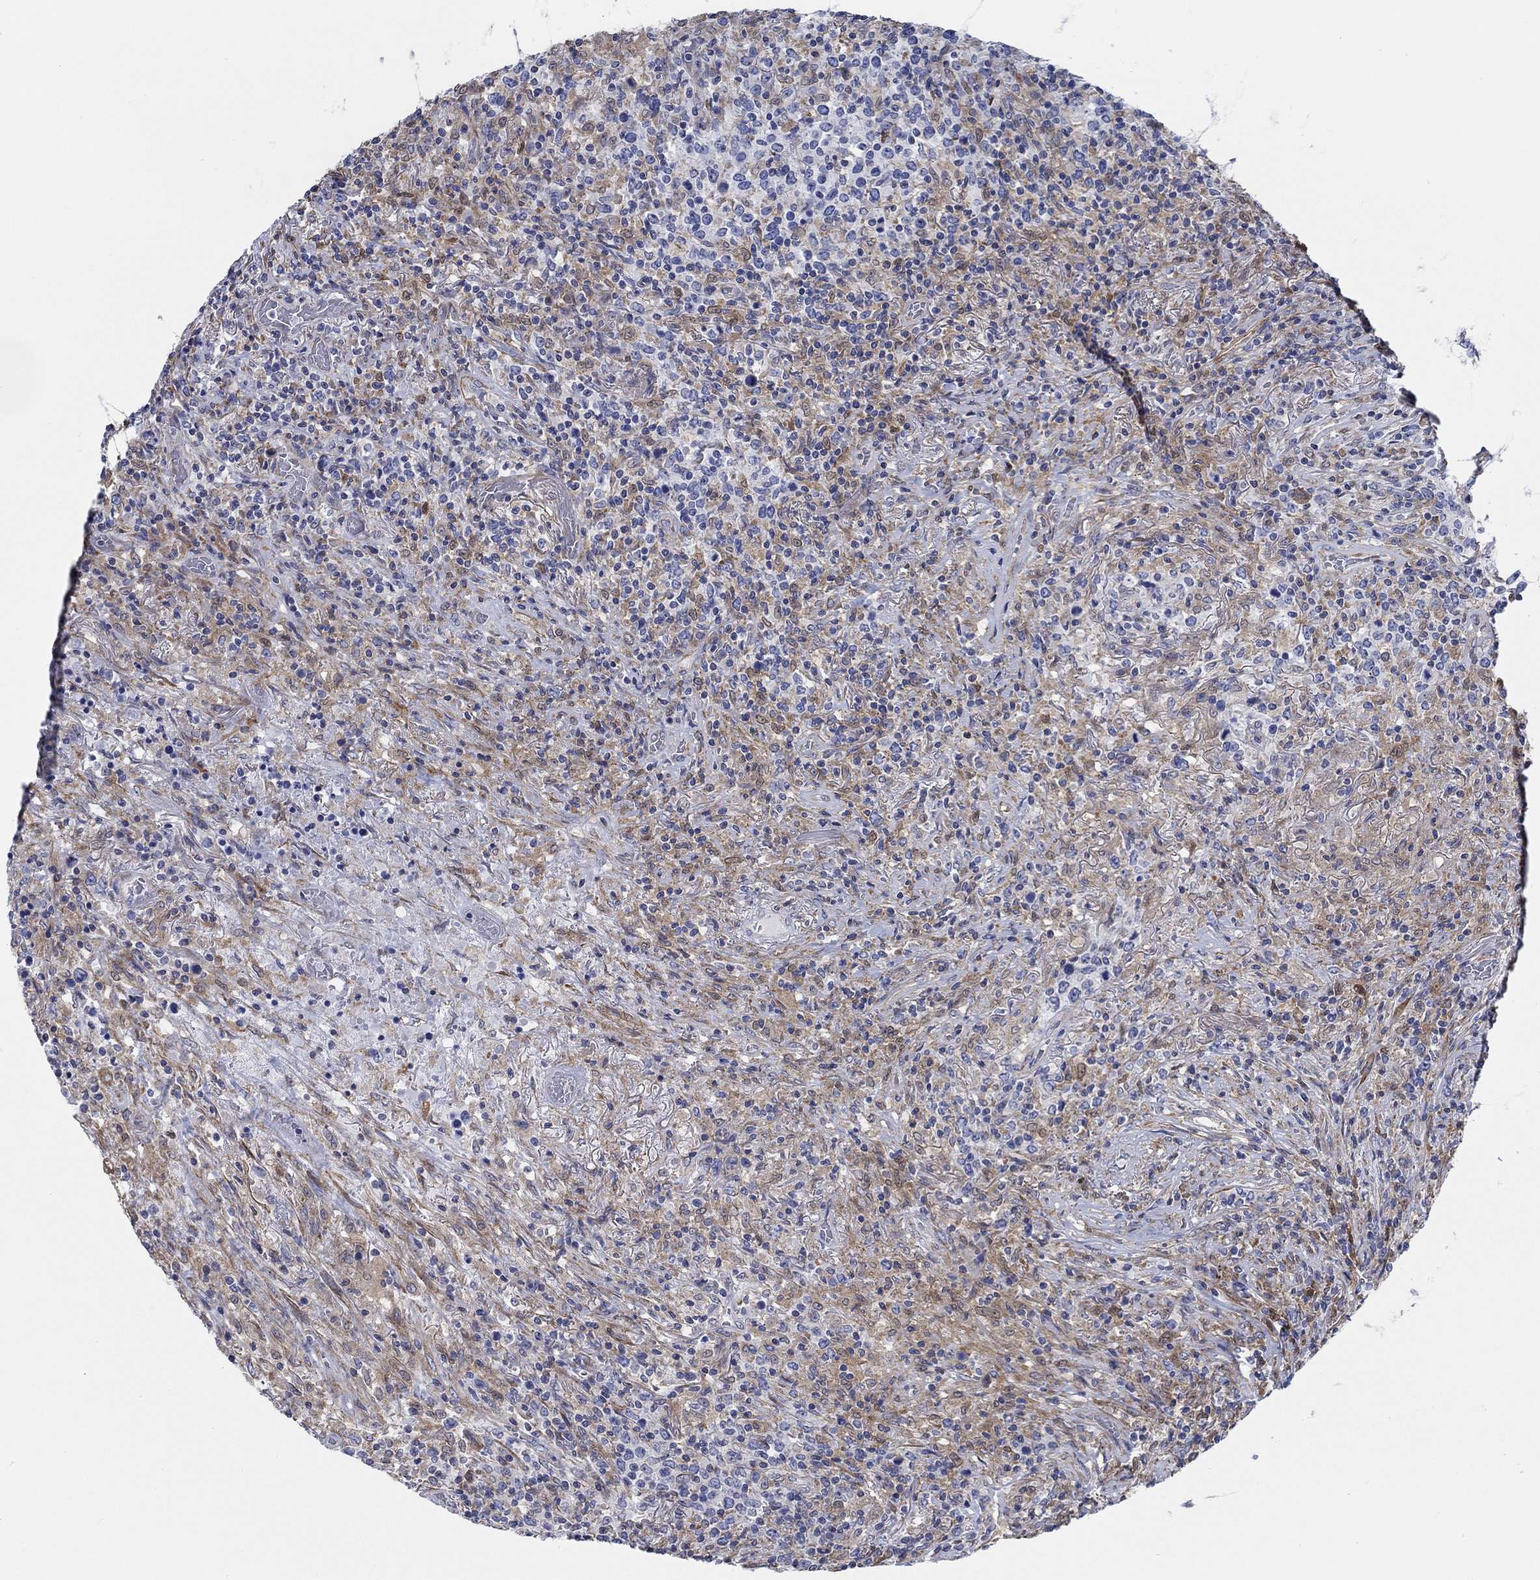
{"staining": {"intensity": "negative", "quantity": "none", "location": "none"}, "tissue": "lymphoma", "cell_type": "Tumor cells", "image_type": "cancer", "snomed": [{"axis": "morphology", "description": "Malignant lymphoma, non-Hodgkin's type, High grade"}, {"axis": "topography", "description": "Lung"}], "caption": "Human lymphoma stained for a protein using immunohistochemistry reveals no staining in tumor cells.", "gene": "FMN1", "patient": {"sex": "male", "age": 79}}